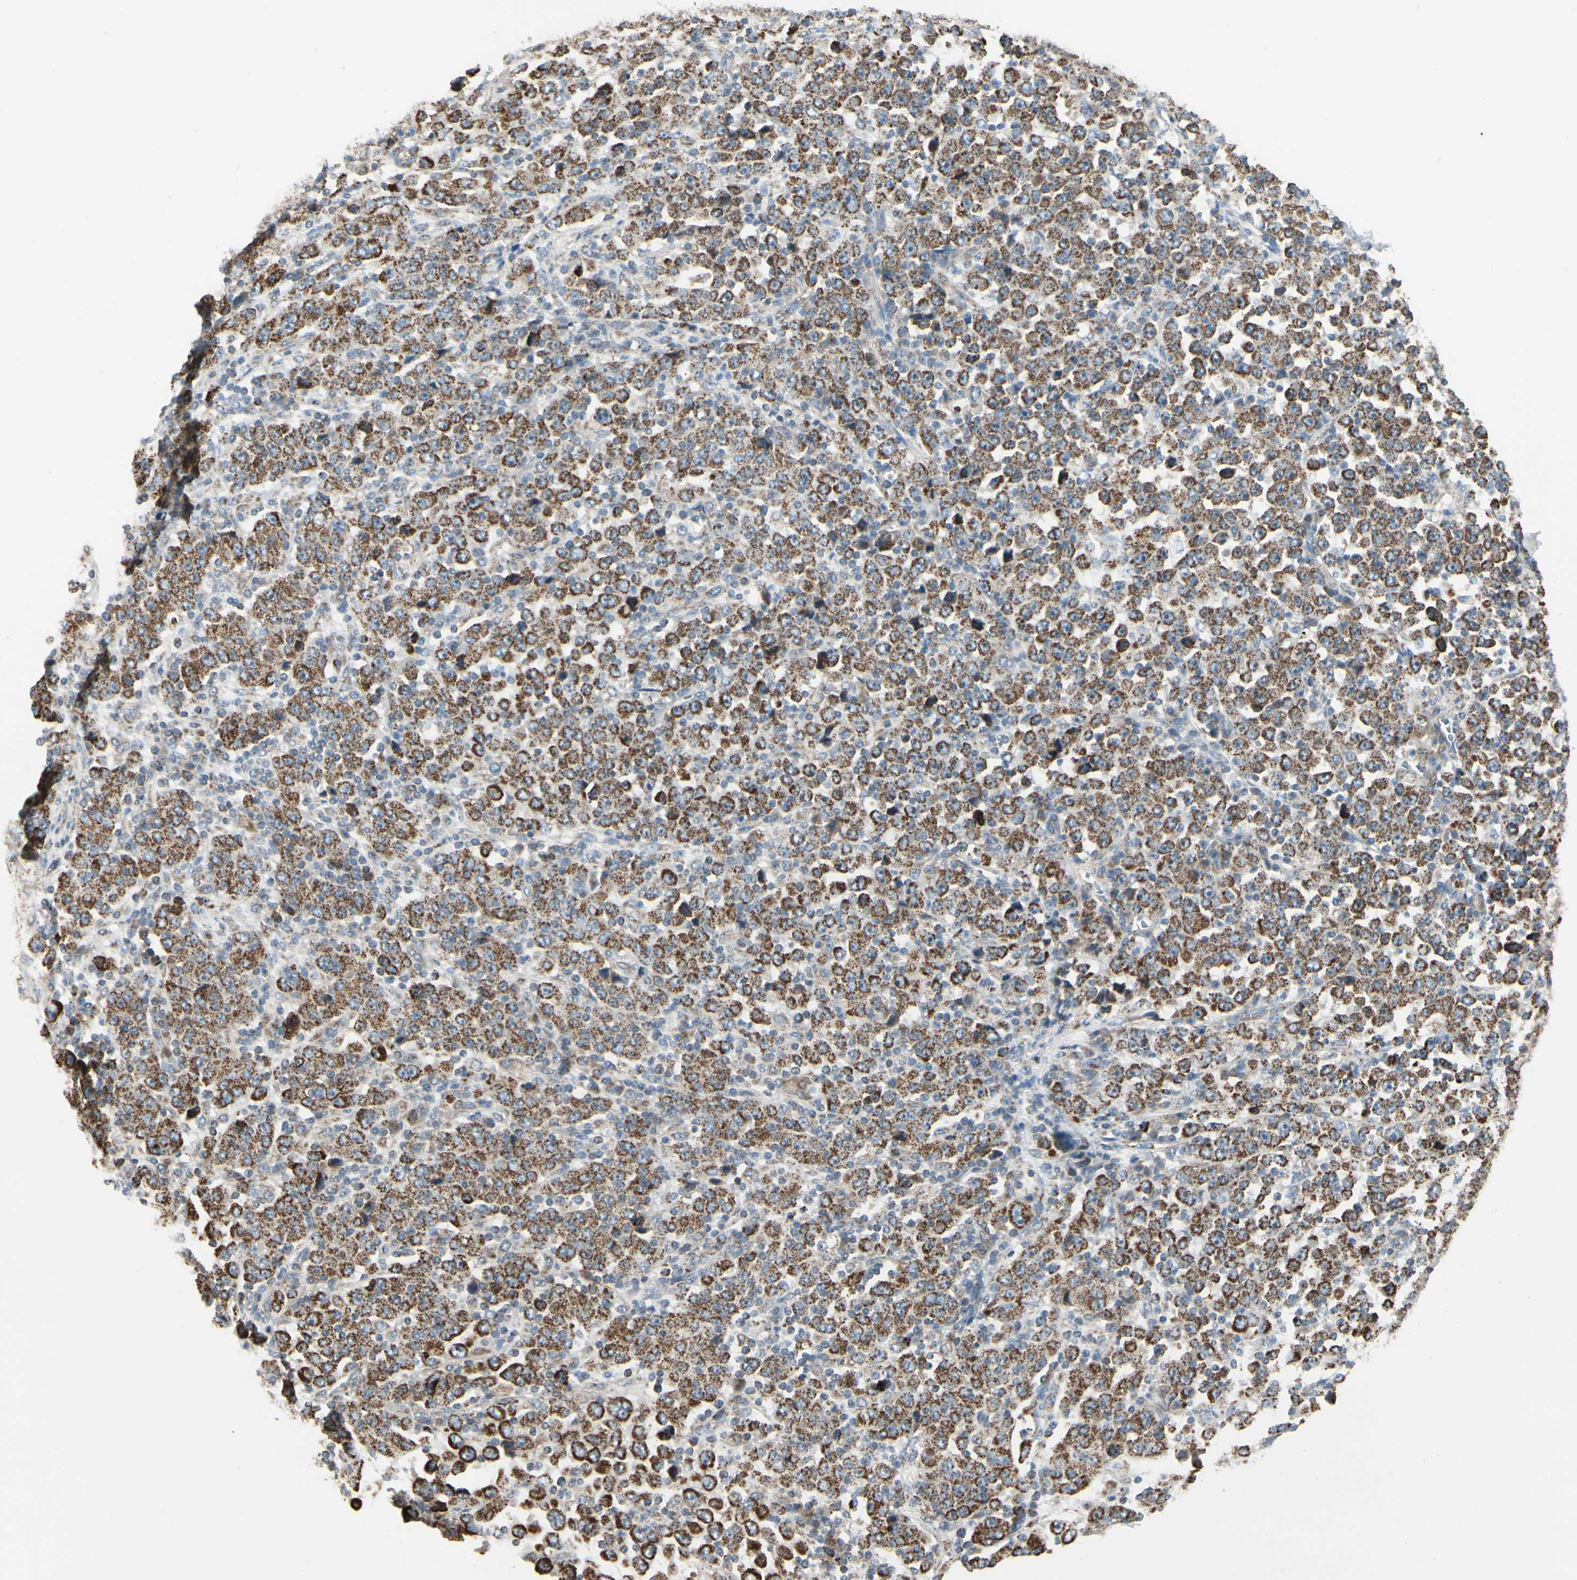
{"staining": {"intensity": "strong", "quantity": ">75%", "location": "cytoplasmic/membranous"}, "tissue": "stomach cancer", "cell_type": "Tumor cells", "image_type": "cancer", "snomed": [{"axis": "morphology", "description": "Normal tissue, NOS"}, {"axis": "morphology", "description": "Adenocarcinoma, NOS"}, {"axis": "topography", "description": "Stomach, upper"}, {"axis": "topography", "description": "Stomach"}], "caption": "Strong cytoplasmic/membranous staining is seen in approximately >75% of tumor cells in stomach cancer. Nuclei are stained in blue.", "gene": "ANKS6", "patient": {"sex": "male", "age": 59}}